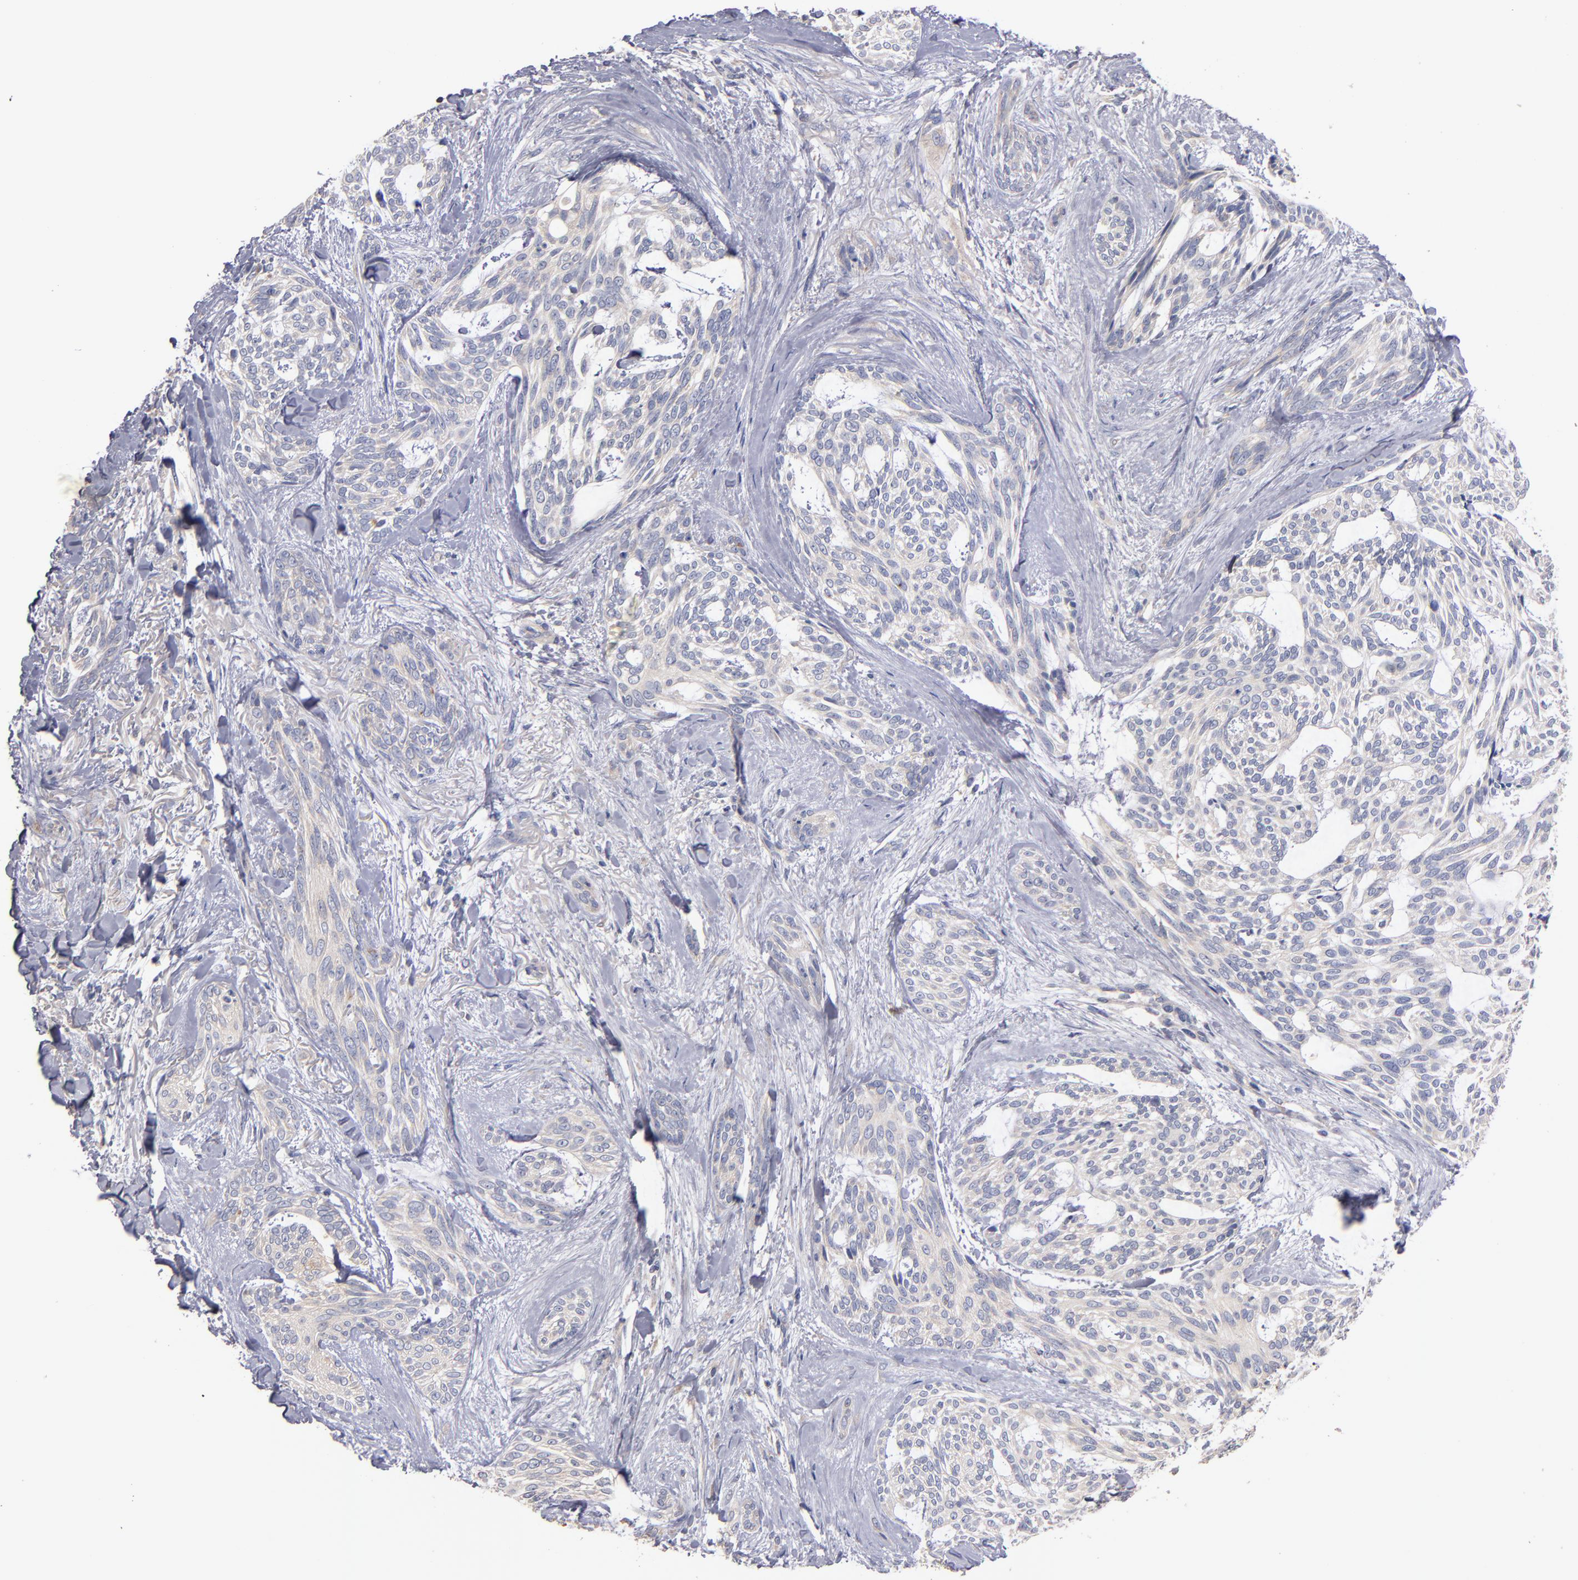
{"staining": {"intensity": "weak", "quantity": "25%-75%", "location": "cytoplasmic/membranous"}, "tissue": "skin cancer", "cell_type": "Tumor cells", "image_type": "cancer", "snomed": [{"axis": "morphology", "description": "Normal tissue, NOS"}, {"axis": "morphology", "description": "Basal cell carcinoma"}, {"axis": "topography", "description": "Skin"}], "caption": "Weak cytoplasmic/membranous staining is present in approximately 25%-75% of tumor cells in skin cancer.", "gene": "DACT1", "patient": {"sex": "female", "age": 71}}